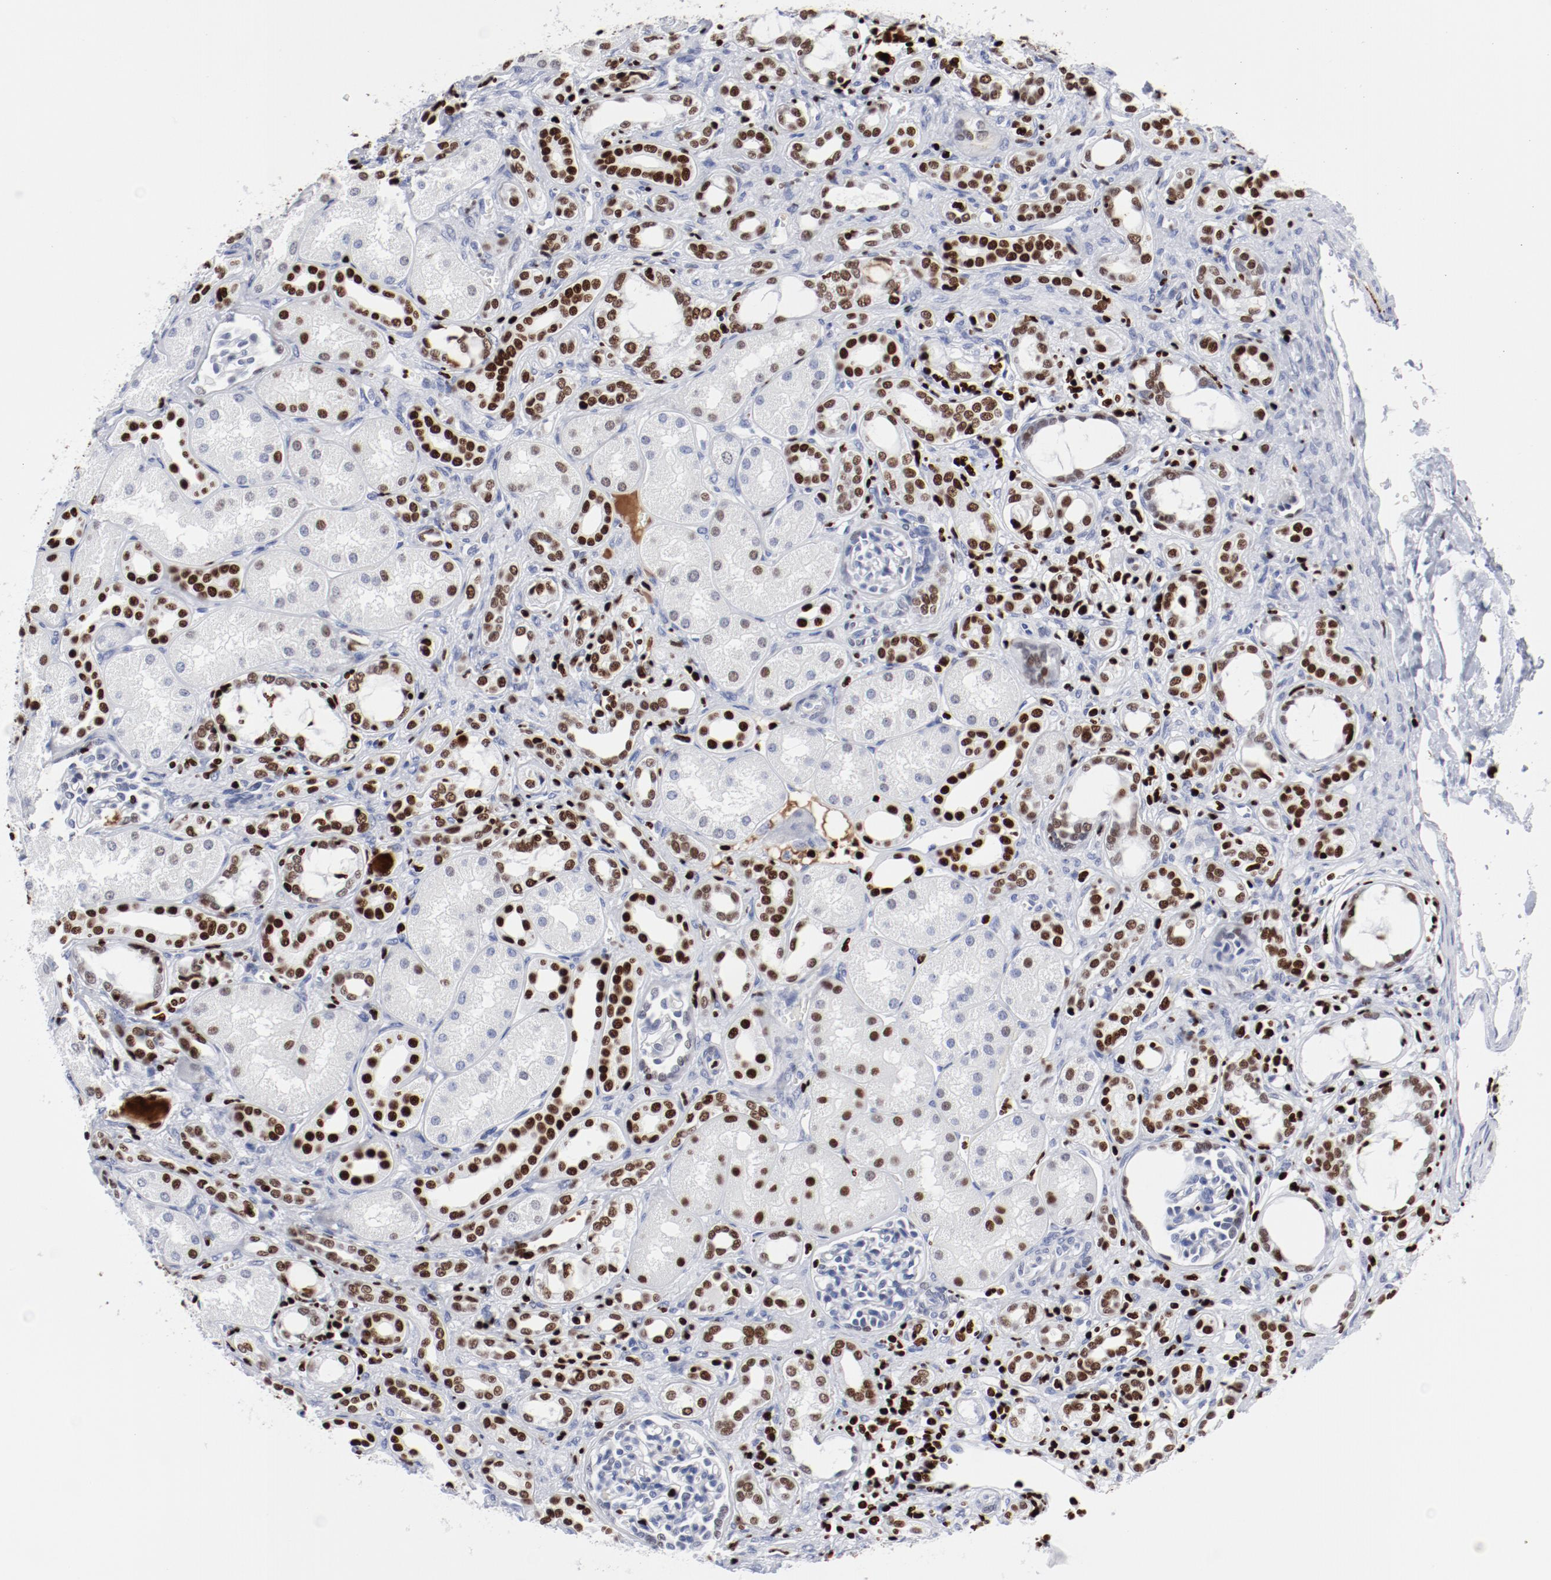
{"staining": {"intensity": "strong", "quantity": "<25%", "location": "nuclear"}, "tissue": "kidney", "cell_type": "Cells in glomeruli", "image_type": "normal", "snomed": [{"axis": "morphology", "description": "Normal tissue, NOS"}, {"axis": "topography", "description": "Kidney"}], "caption": "Strong nuclear positivity is present in approximately <25% of cells in glomeruli in unremarkable kidney.", "gene": "SMARCC2", "patient": {"sex": "male", "age": 7}}